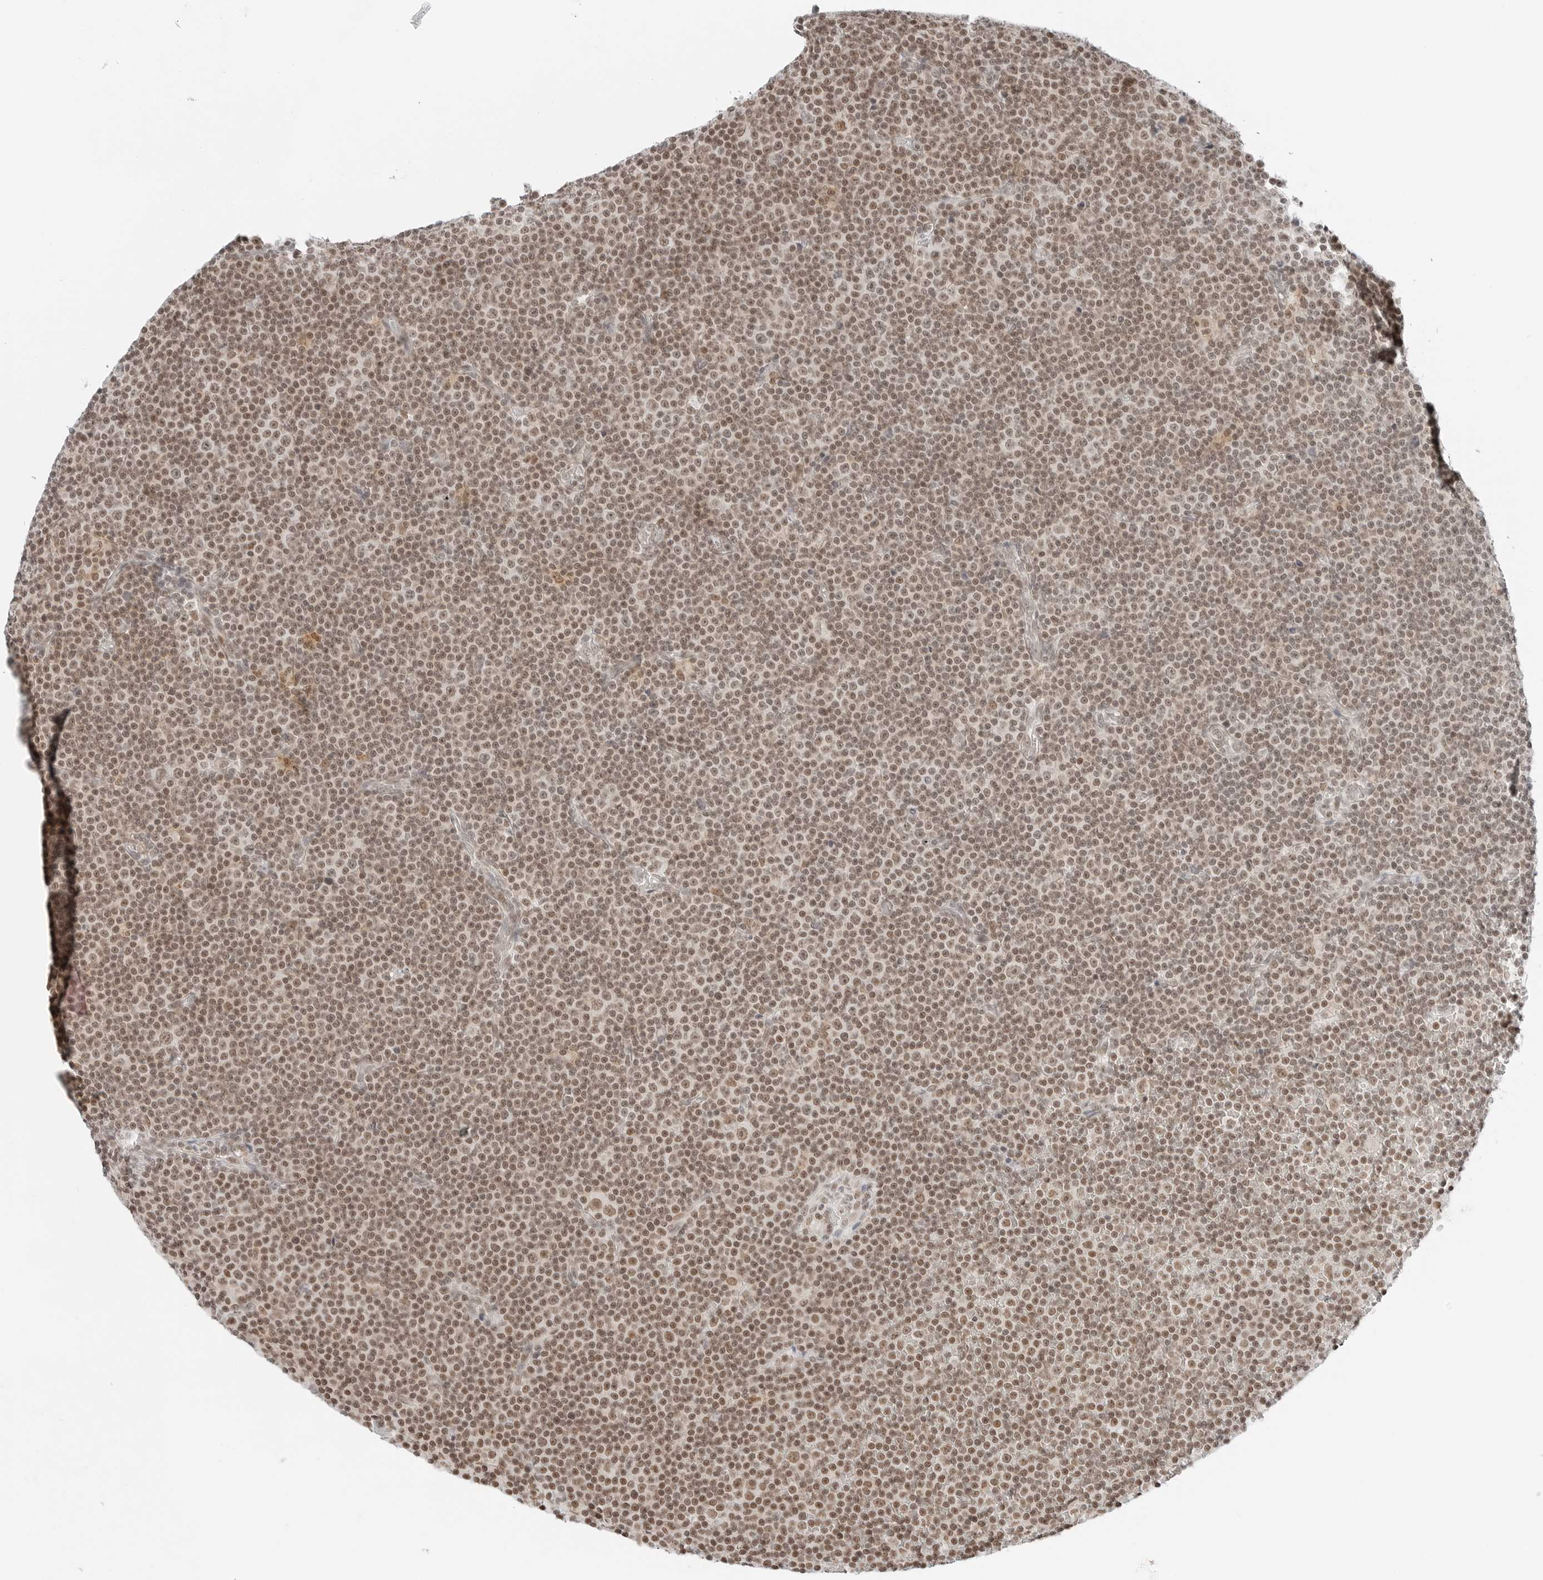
{"staining": {"intensity": "moderate", "quantity": ">75%", "location": "nuclear"}, "tissue": "lymphoma", "cell_type": "Tumor cells", "image_type": "cancer", "snomed": [{"axis": "morphology", "description": "Malignant lymphoma, non-Hodgkin's type, Low grade"}, {"axis": "topography", "description": "Lymph node"}], "caption": "Moderate nuclear positivity for a protein is appreciated in approximately >75% of tumor cells of malignant lymphoma, non-Hodgkin's type (low-grade) using IHC.", "gene": "CRTC2", "patient": {"sex": "female", "age": 67}}